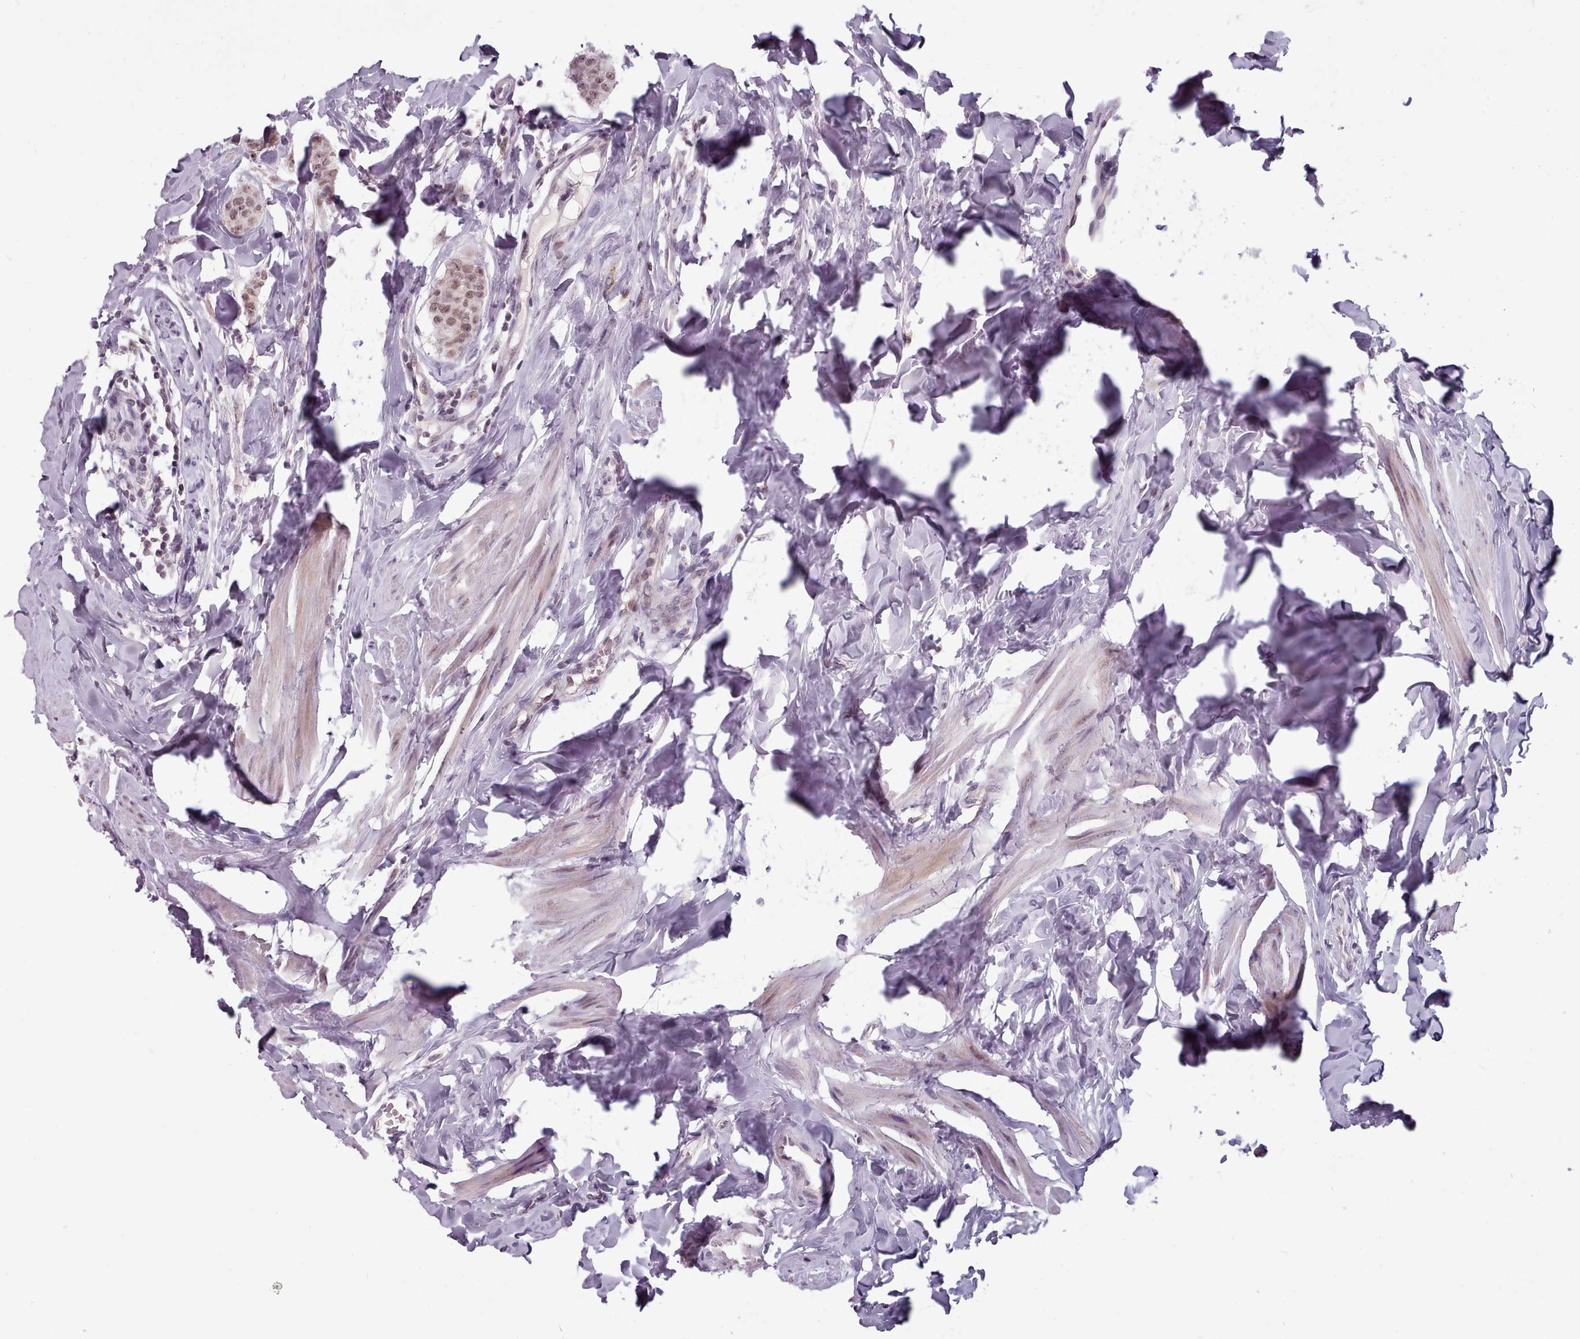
{"staining": {"intensity": "moderate", "quantity": ">75%", "location": "nuclear"}, "tissue": "breast cancer", "cell_type": "Tumor cells", "image_type": "cancer", "snomed": [{"axis": "morphology", "description": "Duct carcinoma"}, {"axis": "topography", "description": "Breast"}], "caption": "Breast cancer (intraductal carcinoma) stained for a protein (brown) shows moderate nuclear positive staining in about >75% of tumor cells.", "gene": "SRSF9", "patient": {"sex": "female", "age": 40}}